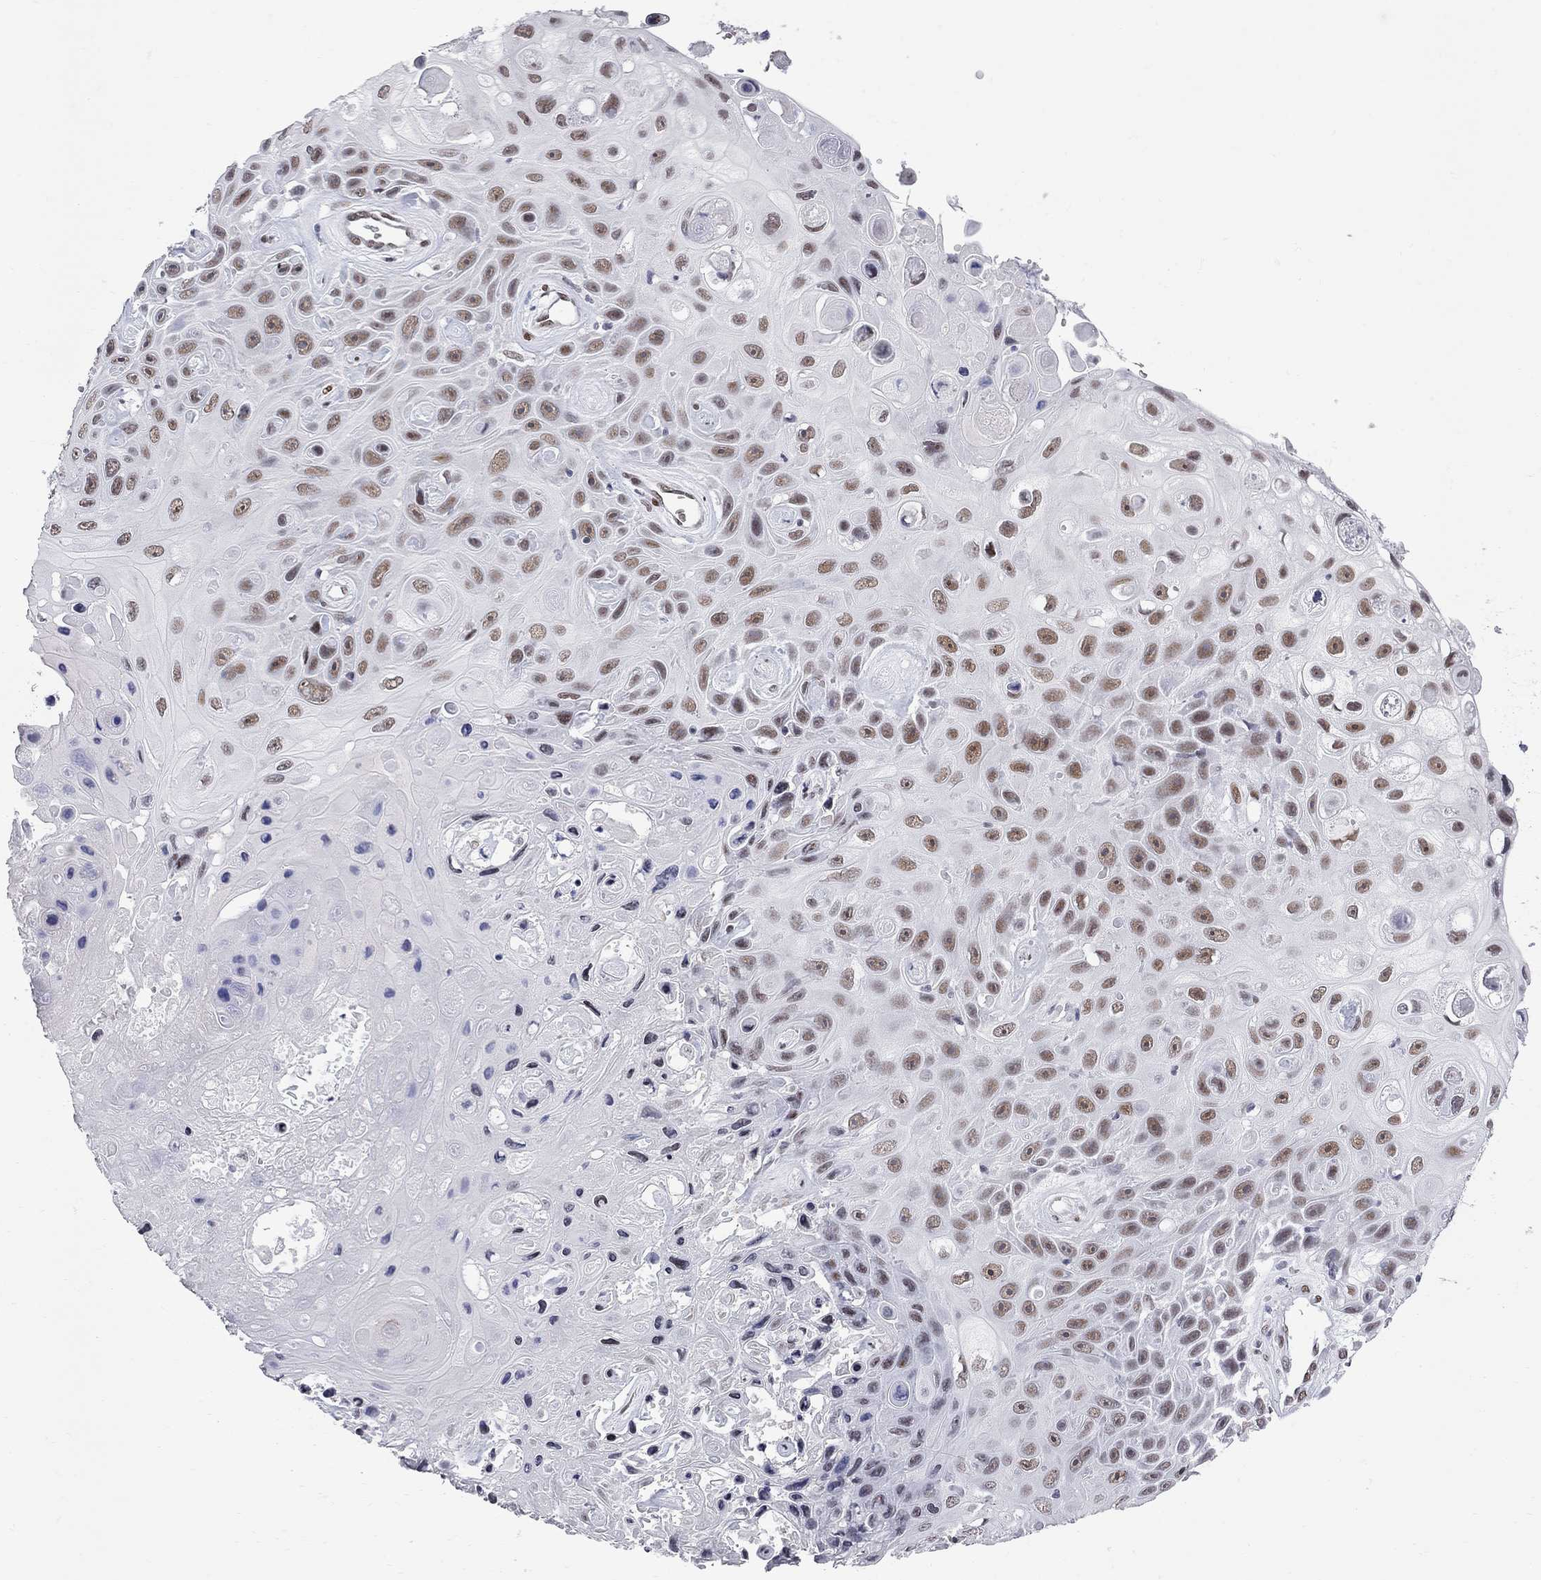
{"staining": {"intensity": "weak", "quantity": ">75%", "location": "nuclear"}, "tissue": "skin cancer", "cell_type": "Tumor cells", "image_type": "cancer", "snomed": [{"axis": "morphology", "description": "Squamous cell carcinoma, NOS"}, {"axis": "topography", "description": "Skin"}], "caption": "This micrograph exhibits immunohistochemistry staining of squamous cell carcinoma (skin), with low weak nuclear positivity in approximately >75% of tumor cells.", "gene": "ZBTB47", "patient": {"sex": "male", "age": 82}}